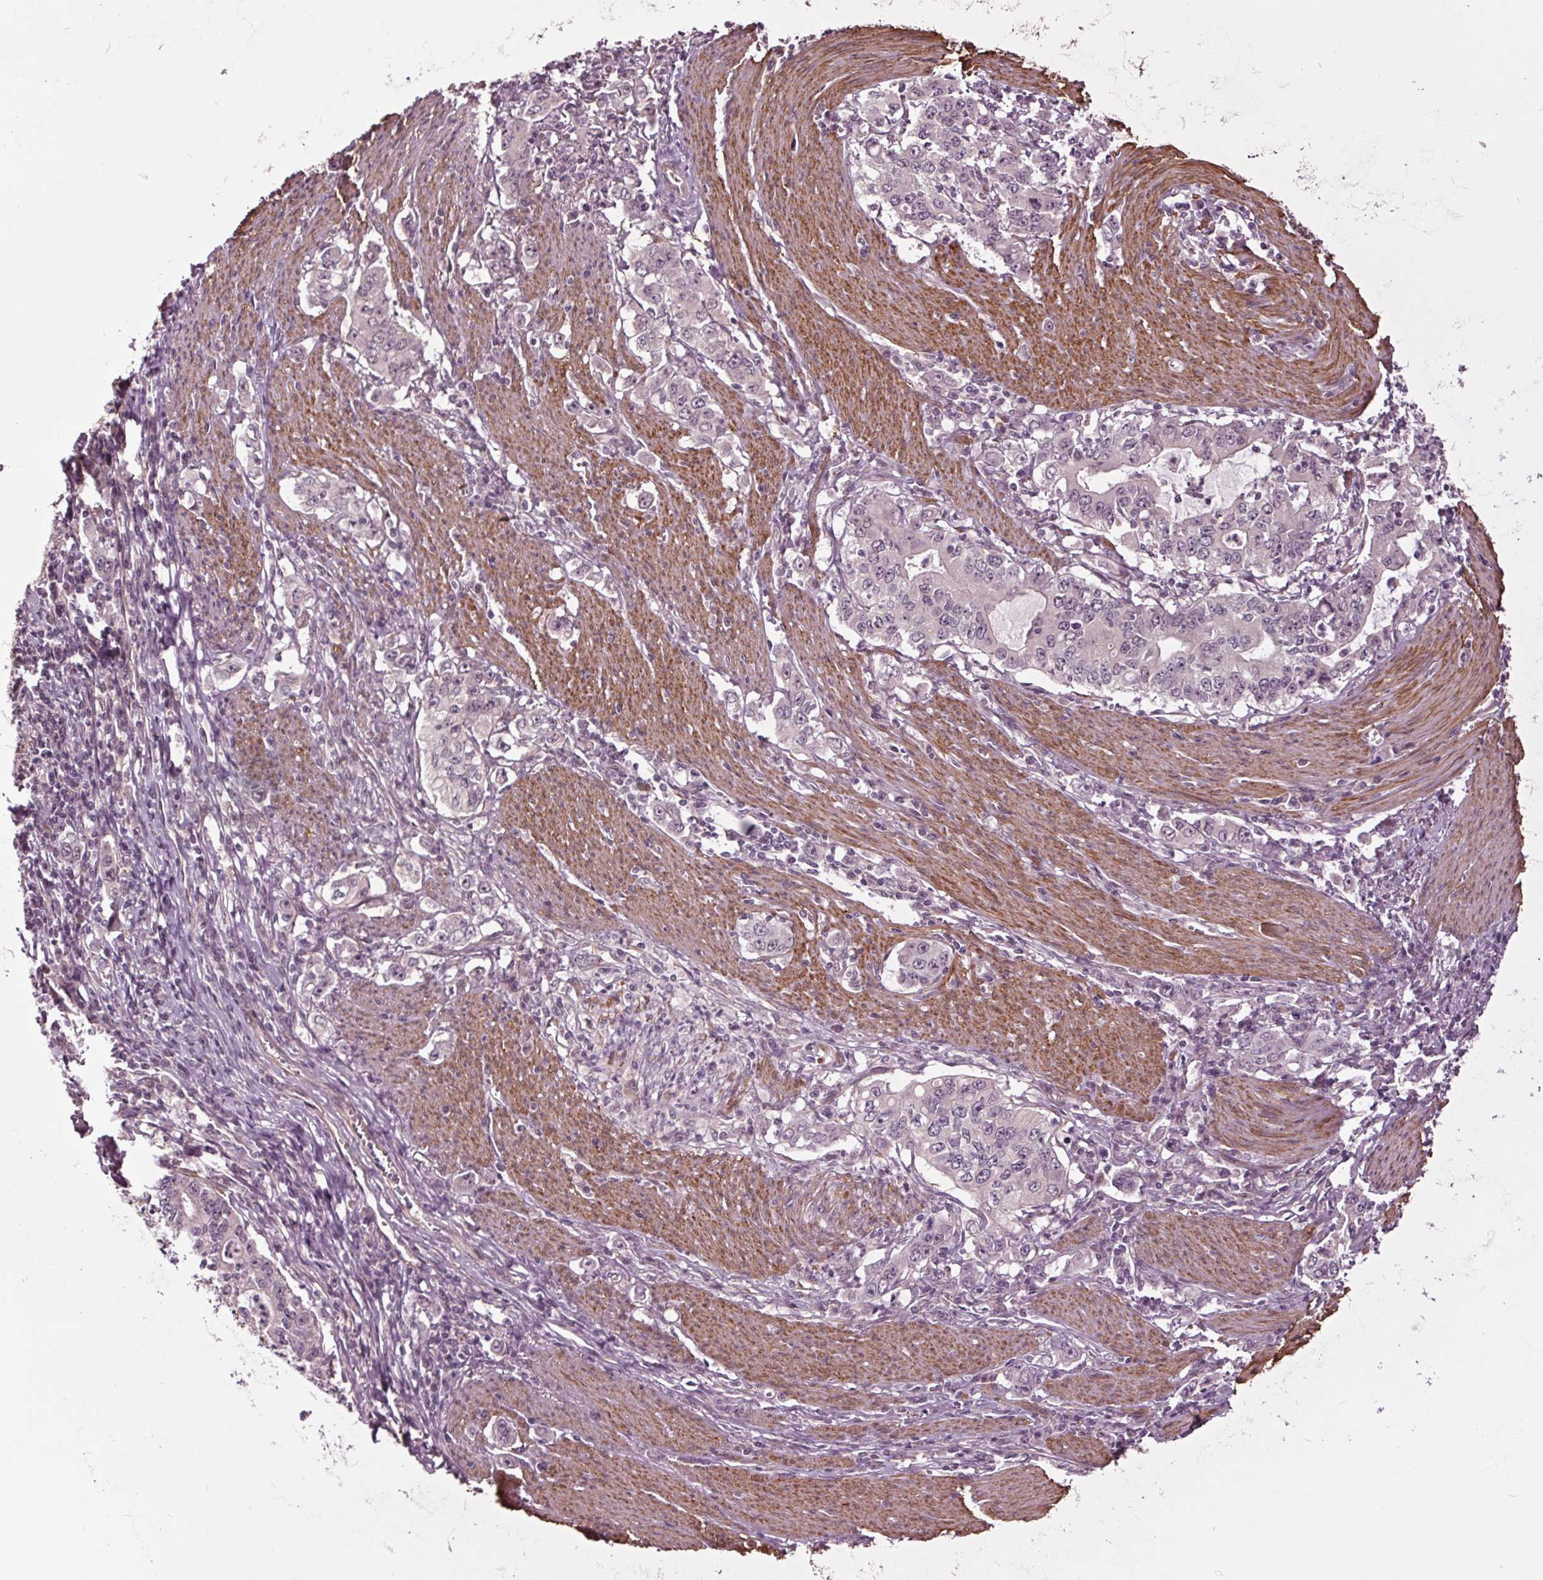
{"staining": {"intensity": "weak", "quantity": "<25%", "location": "cytoplasmic/membranous"}, "tissue": "stomach cancer", "cell_type": "Tumor cells", "image_type": "cancer", "snomed": [{"axis": "morphology", "description": "Adenocarcinoma, NOS"}, {"axis": "topography", "description": "Stomach, lower"}], "caption": "DAB (3,3'-diaminobenzidine) immunohistochemical staining of human stomach adenocarcinoma demonstrates no significant expression in tumor cells.", "gene": "HAUS5", "patient": {"sex": "female", "age": 72}}